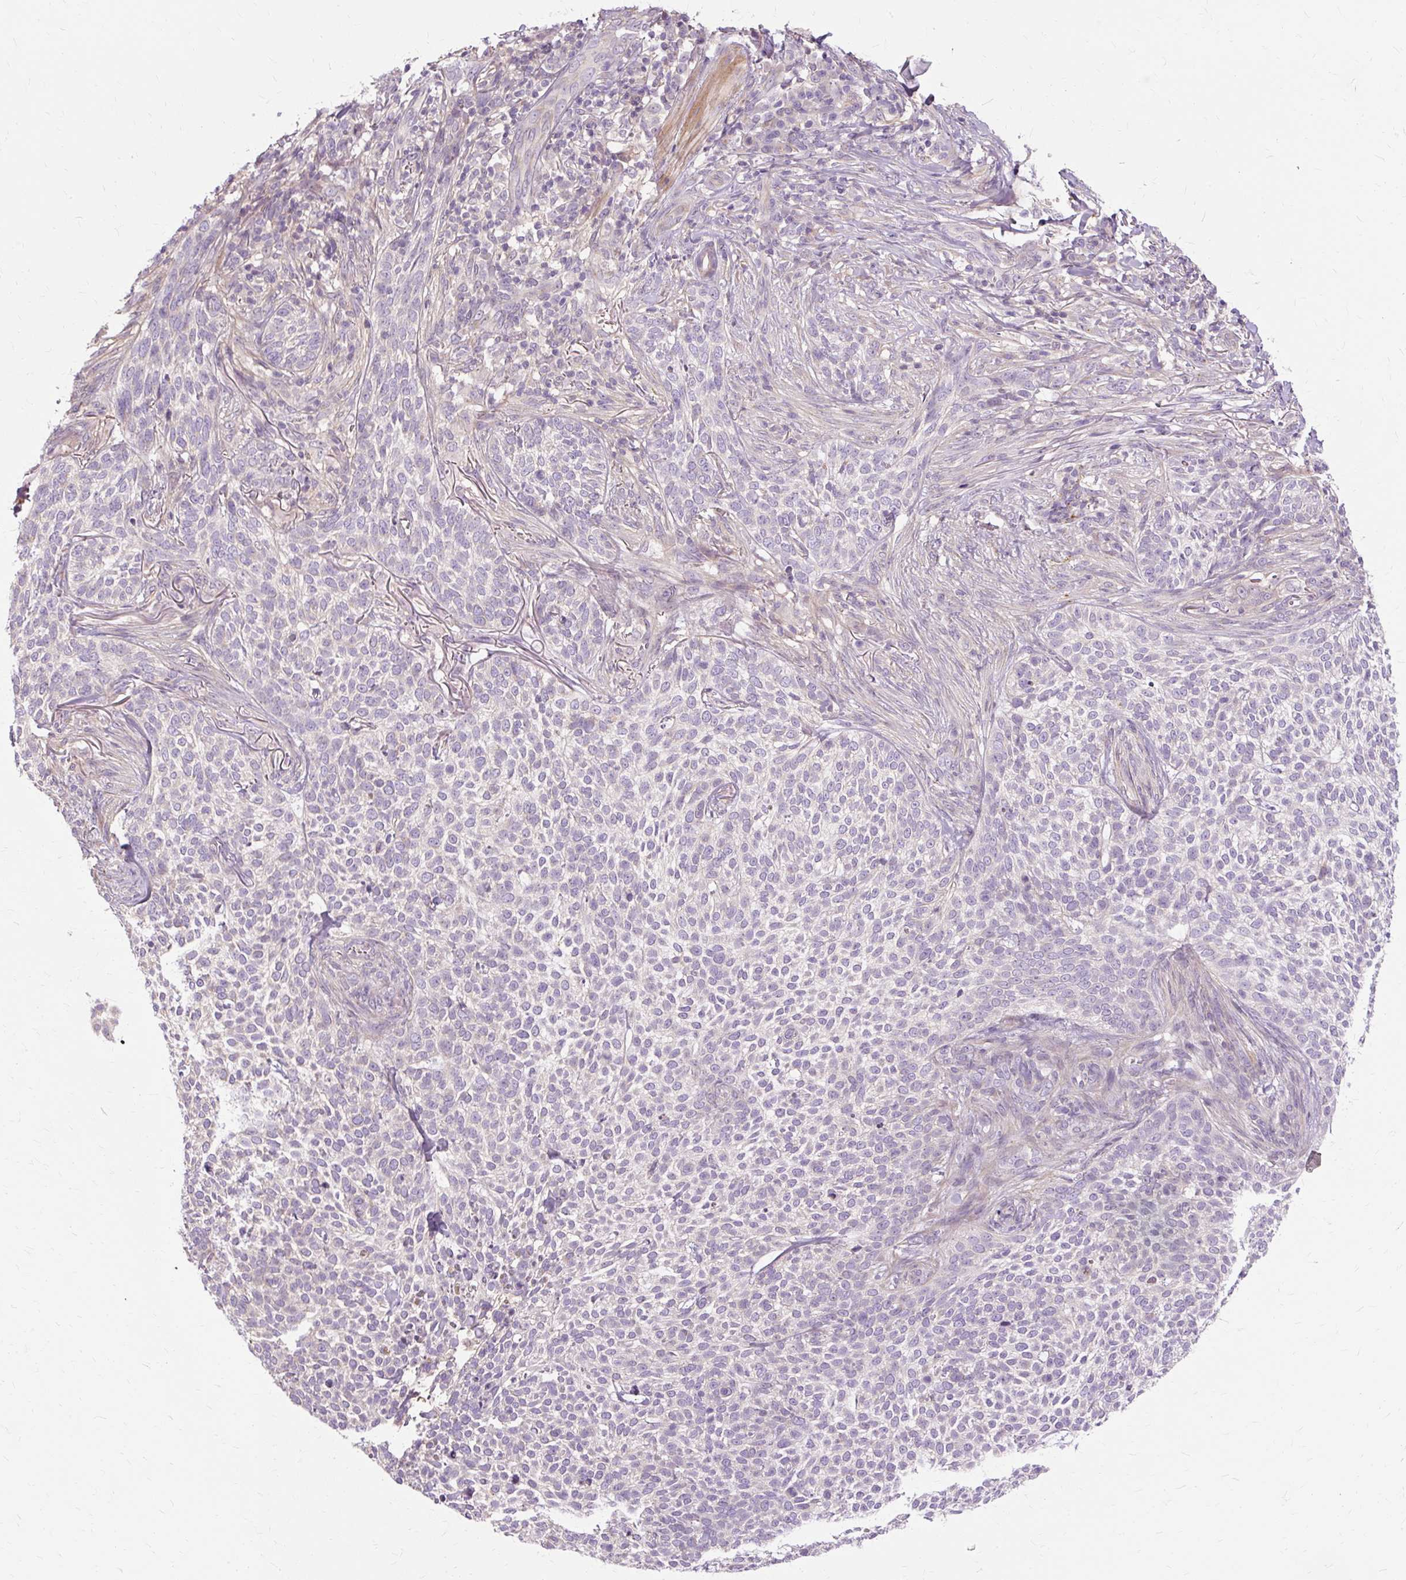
{"staining": {"intensity": "negative", "quantity": "none", "location": "none"}, "tissue": "skin cancer", "cell_type": "Tumor cells", "image_type": "cancer", "snomed": [{"axis": "morphology", "description": "Basal cell carcinoma"}, {"axis": "topography", "description": "Skin"}], "caption": "This is a image of immunohistochemistry staining of basal cell carcinoma (skin), which shows no expression in tumor cells.", "gene": "TSPAN8", "patient": {"sex": "female", "age": 64}}